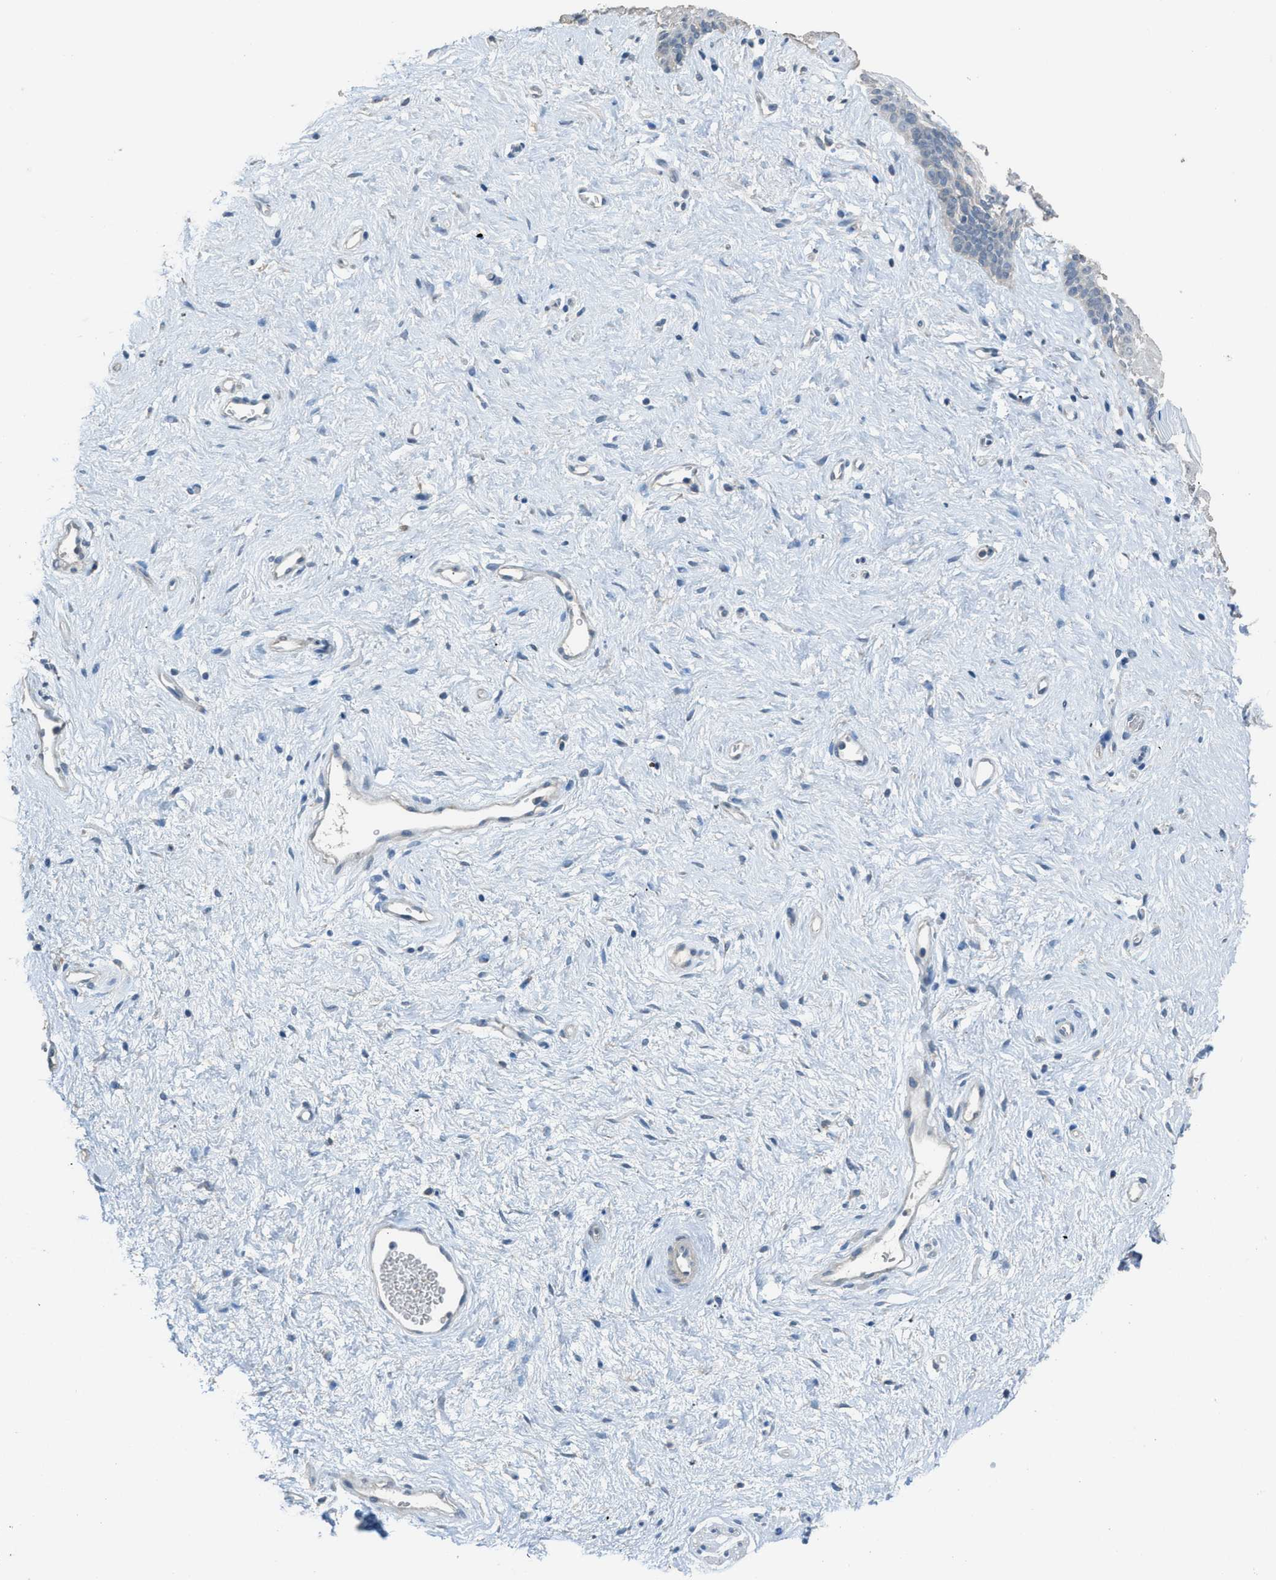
{"staining": {"intensity": "negative", "quantity": "none", "location": "none"}, "tissue": "vagina", "cell_type": "Squamous epithelial cells", "image_type": "normal", "snomed": [{"axis": "morphology", "description": "Normal tissue, NOS"}, {"axis": "topography", "description": "Vagina"}], "caption": "Vagina stained for a protein using immunohistochemistry reveals no expression squamous epithelial cells.", "gene": "TIMD4", "patient": {"sex": "female", "age": 44}}